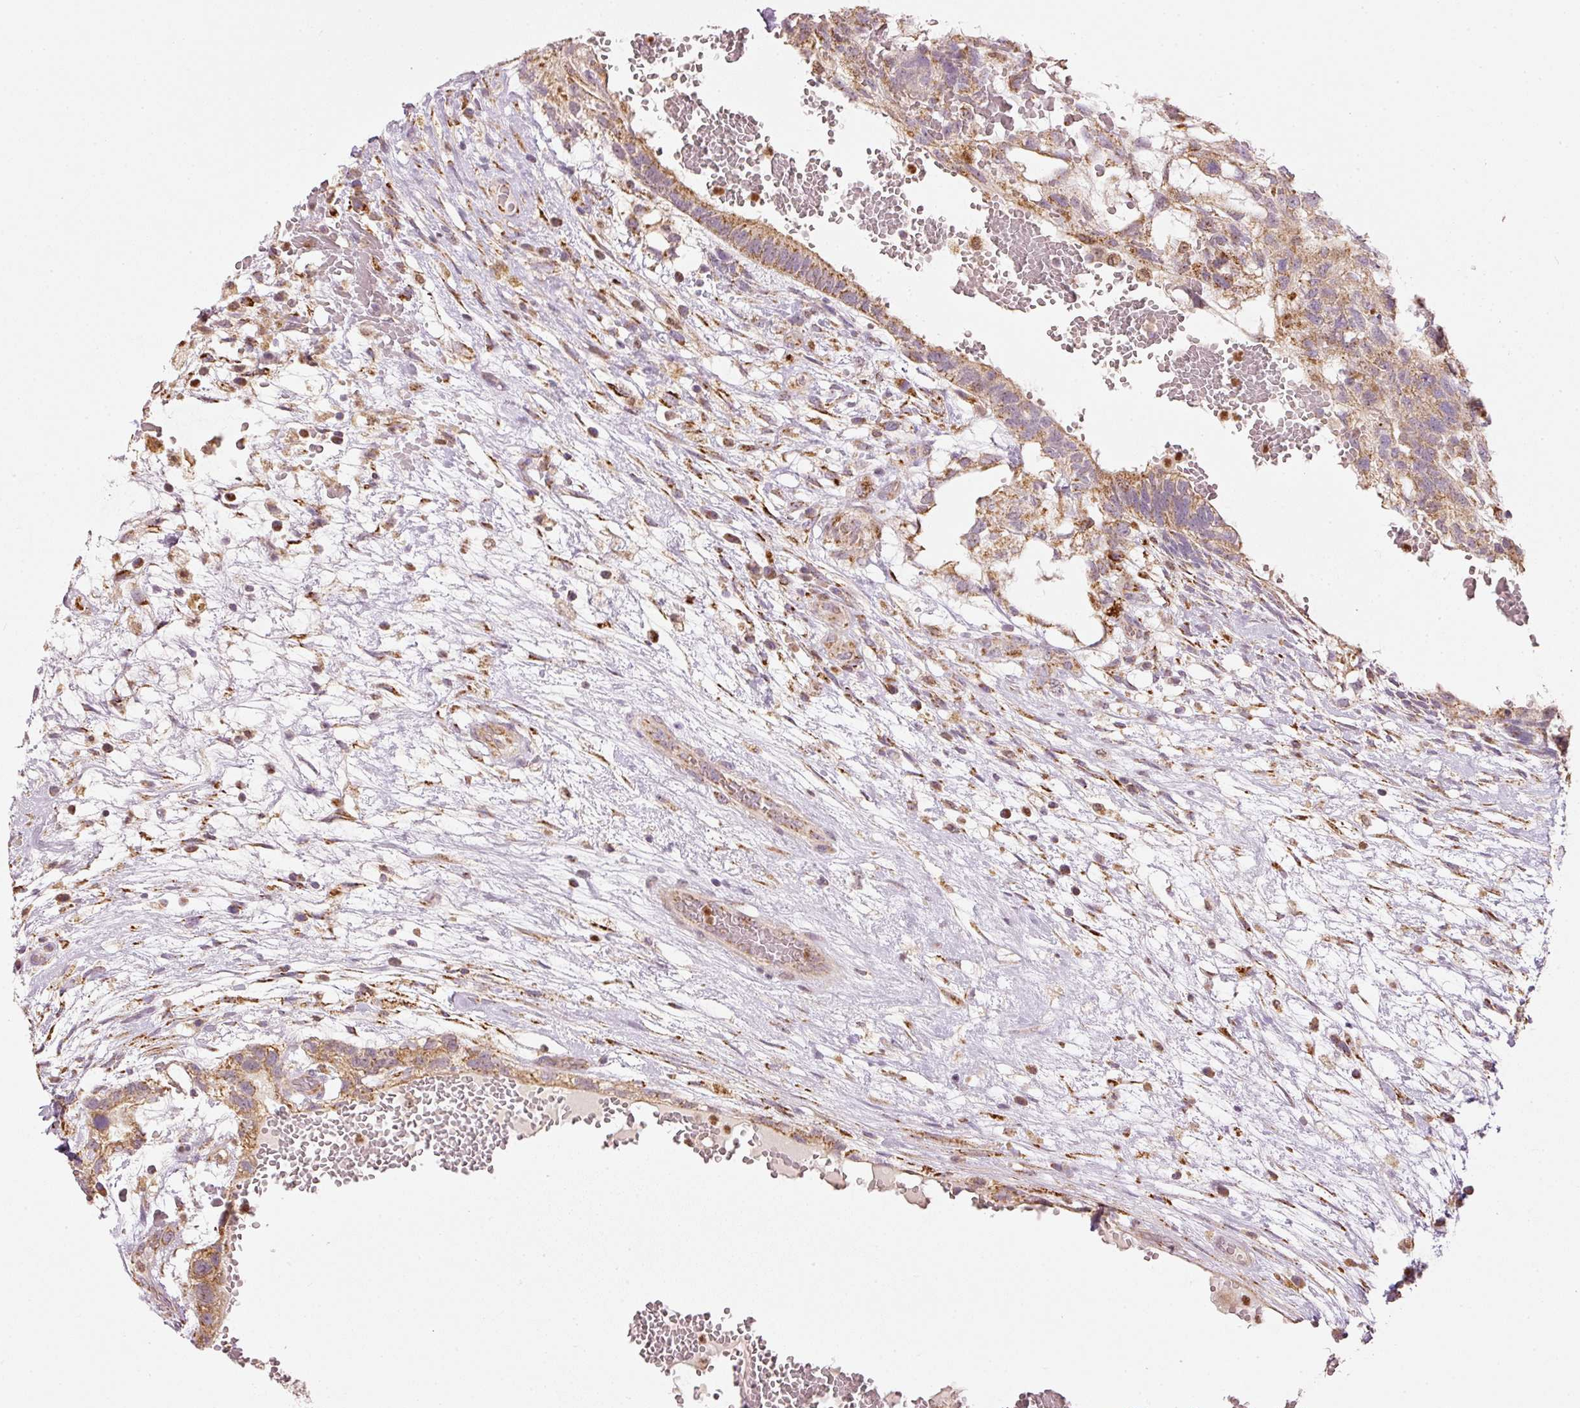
{"staining": {"intensity": "moderate", "quantity": ">75%", "location": "cytoplasmic/membranous"}, "tissue": "testis cancer", "cell_type": "Tumor cells", "image_type": "cancer", "snomed": [{"axis": "morphology", "description": "Normal tissue, NOS"}, {"axis": "morphology", "description": "Carcinoma, Embryonal, NOS"}, {"axis": "topography", "description": "Testis"}], "caption": "This micrograph shows immunohistochemistry staining of human embryonal carcinoma (testis), with medium moderate cytoplasmic/membranous expression in about >75% of tumor cells.", "gene": "MTHFD1L", "patient": {"sex": "male", "age": 32}}